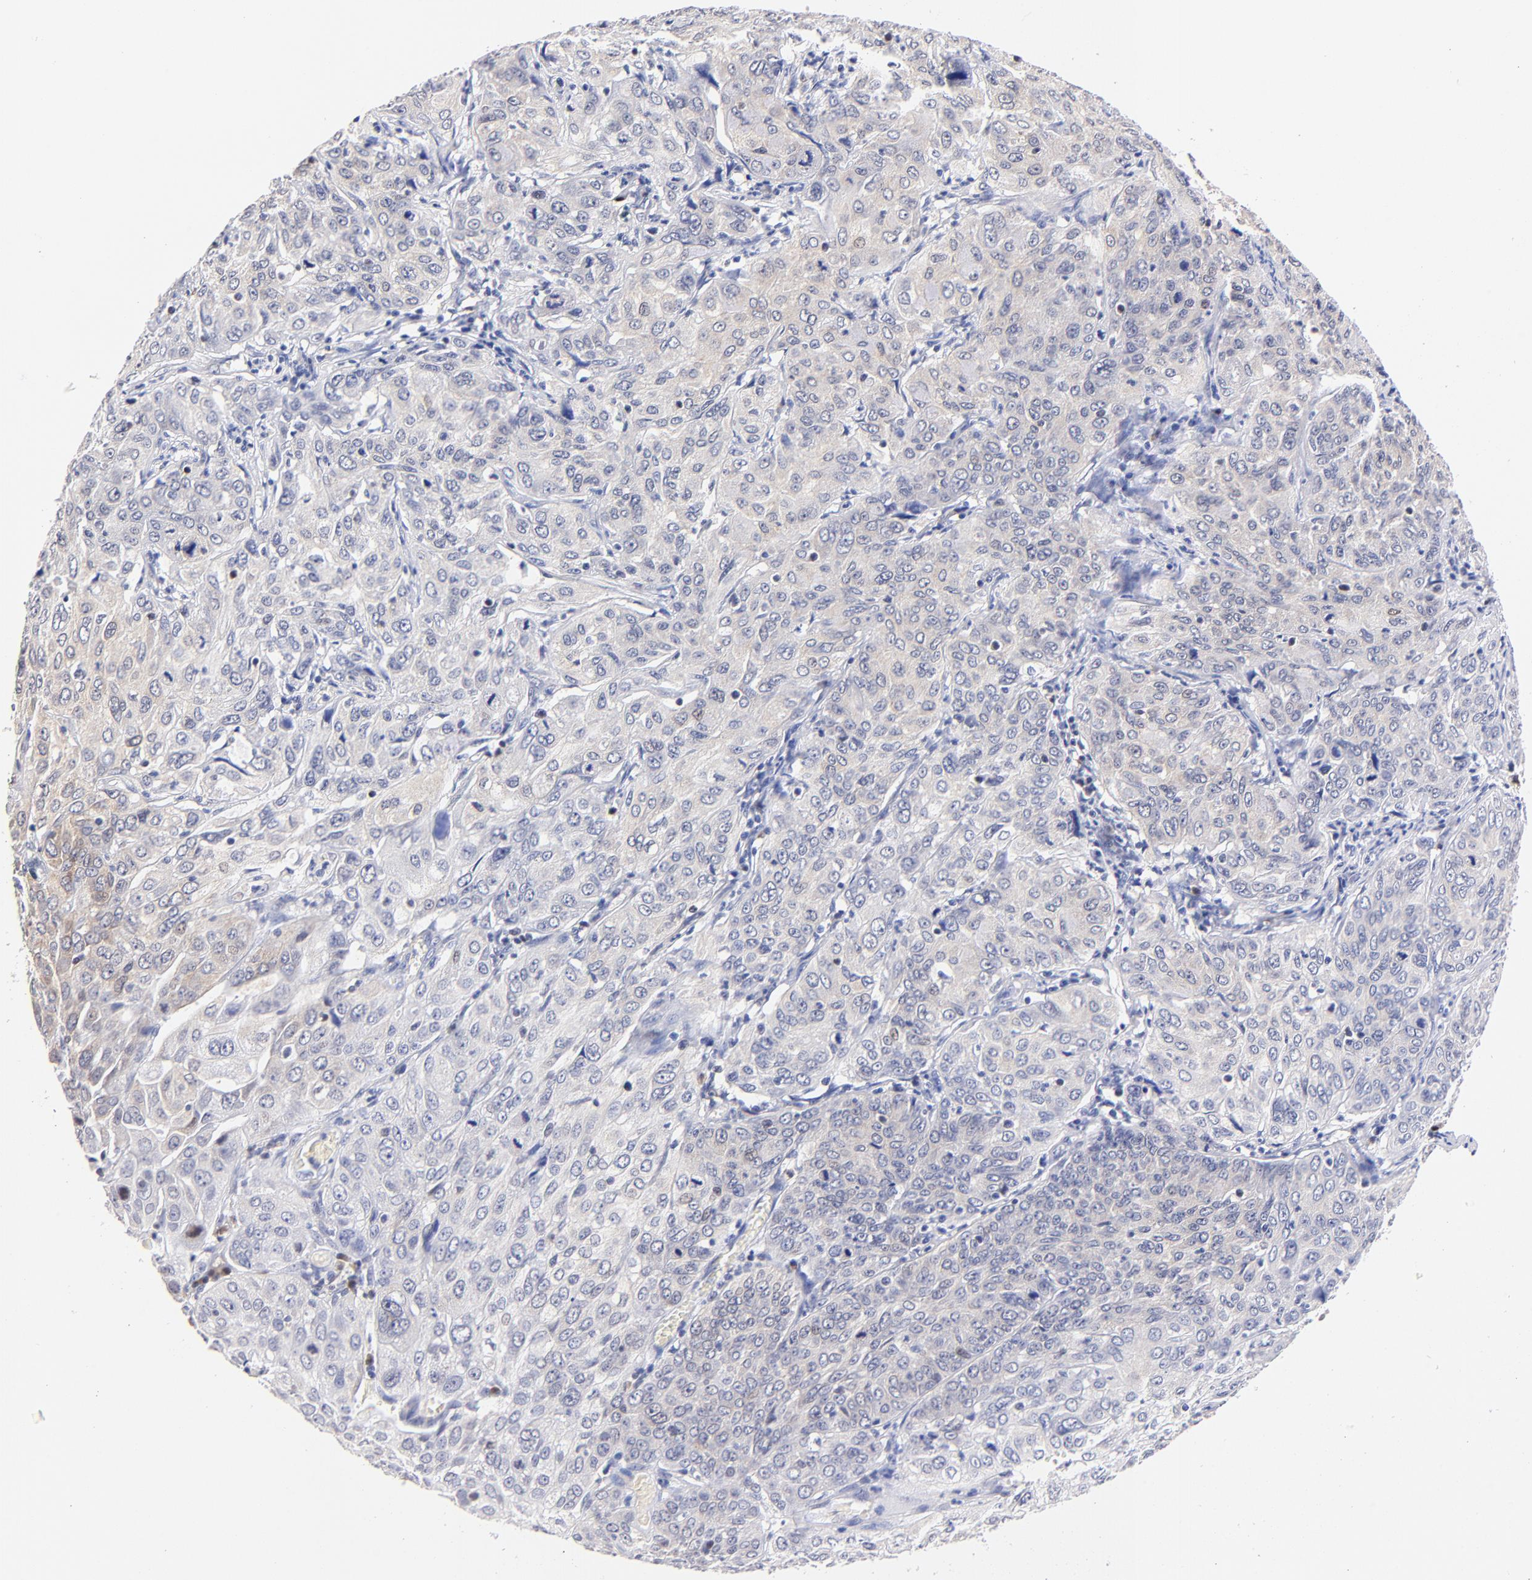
{"staining": {"intensity": "negative", "quantity": "none", "location": "none"}, "tissue": "cervical cancer", "cell_type": "Tumor cells", "image_type": "cancer", "snomed": [{"axis": "morphology", "description": "Squamous cell carcinoma, NOS"}, {"axis": "topography", "description": "Cervix"}], "caption": "A high-resolution image shows immunohistochemistry (IHC) staining of cervical cancer (squamous cell carcinoma), which displays no significant staining in tumor cells.", "gene": "ZNF155", "patient": {"sex": "female", "age": 38}}